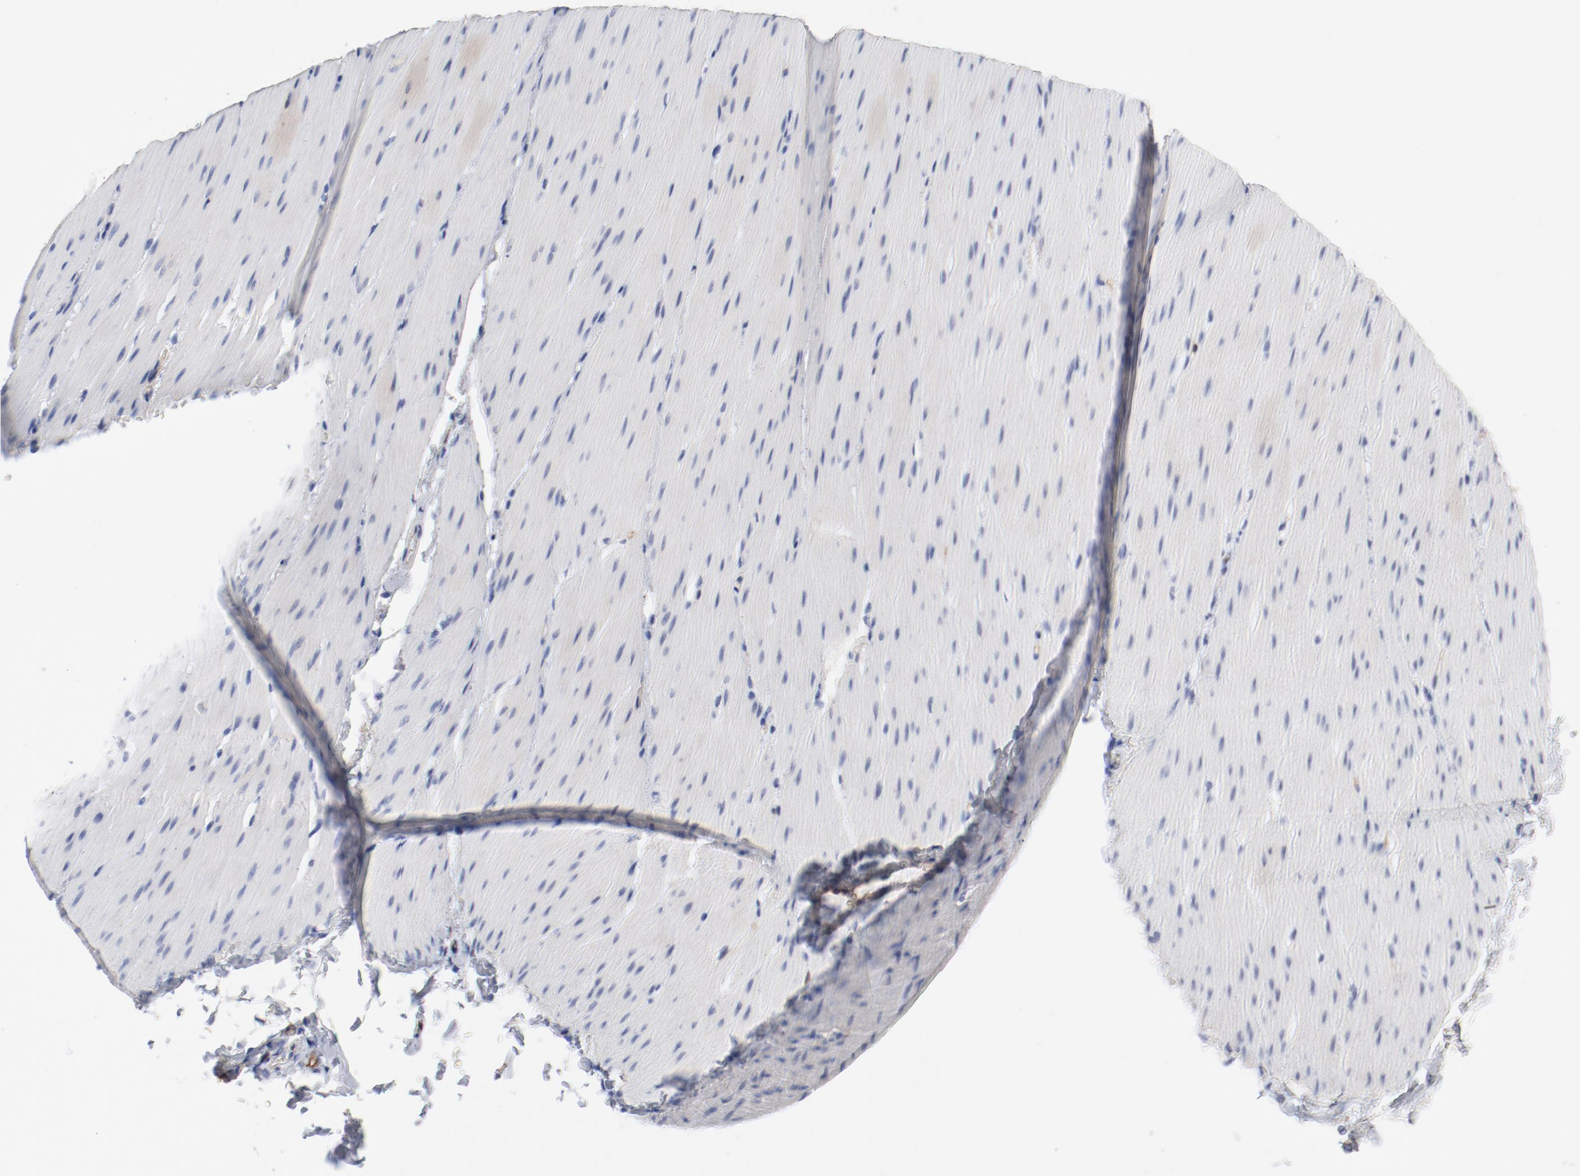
{"staining": {"intensity": "negative", "quantity": "none", "location": "none"}, "tissue": "smooth muscle", "cell_type": "Smooth muscle cells", "image_type": "normal", "snomed": [{"axis": "morphology", "description": "Normal tissue, NOS"}, {"axis": "topography", "description": "Smooth muscle"}, {"axis": "topography", "description": "Colon"}], "caption": "DAB (3,3'-diaminobenzidine) immunohistochemical staining of normal smooth muscle shows no significant positivity in smooth muscle cells. Nuclei are stained in blue.", "gene": "SHANK3", "patient": {"sex": "male", "age": 67}}